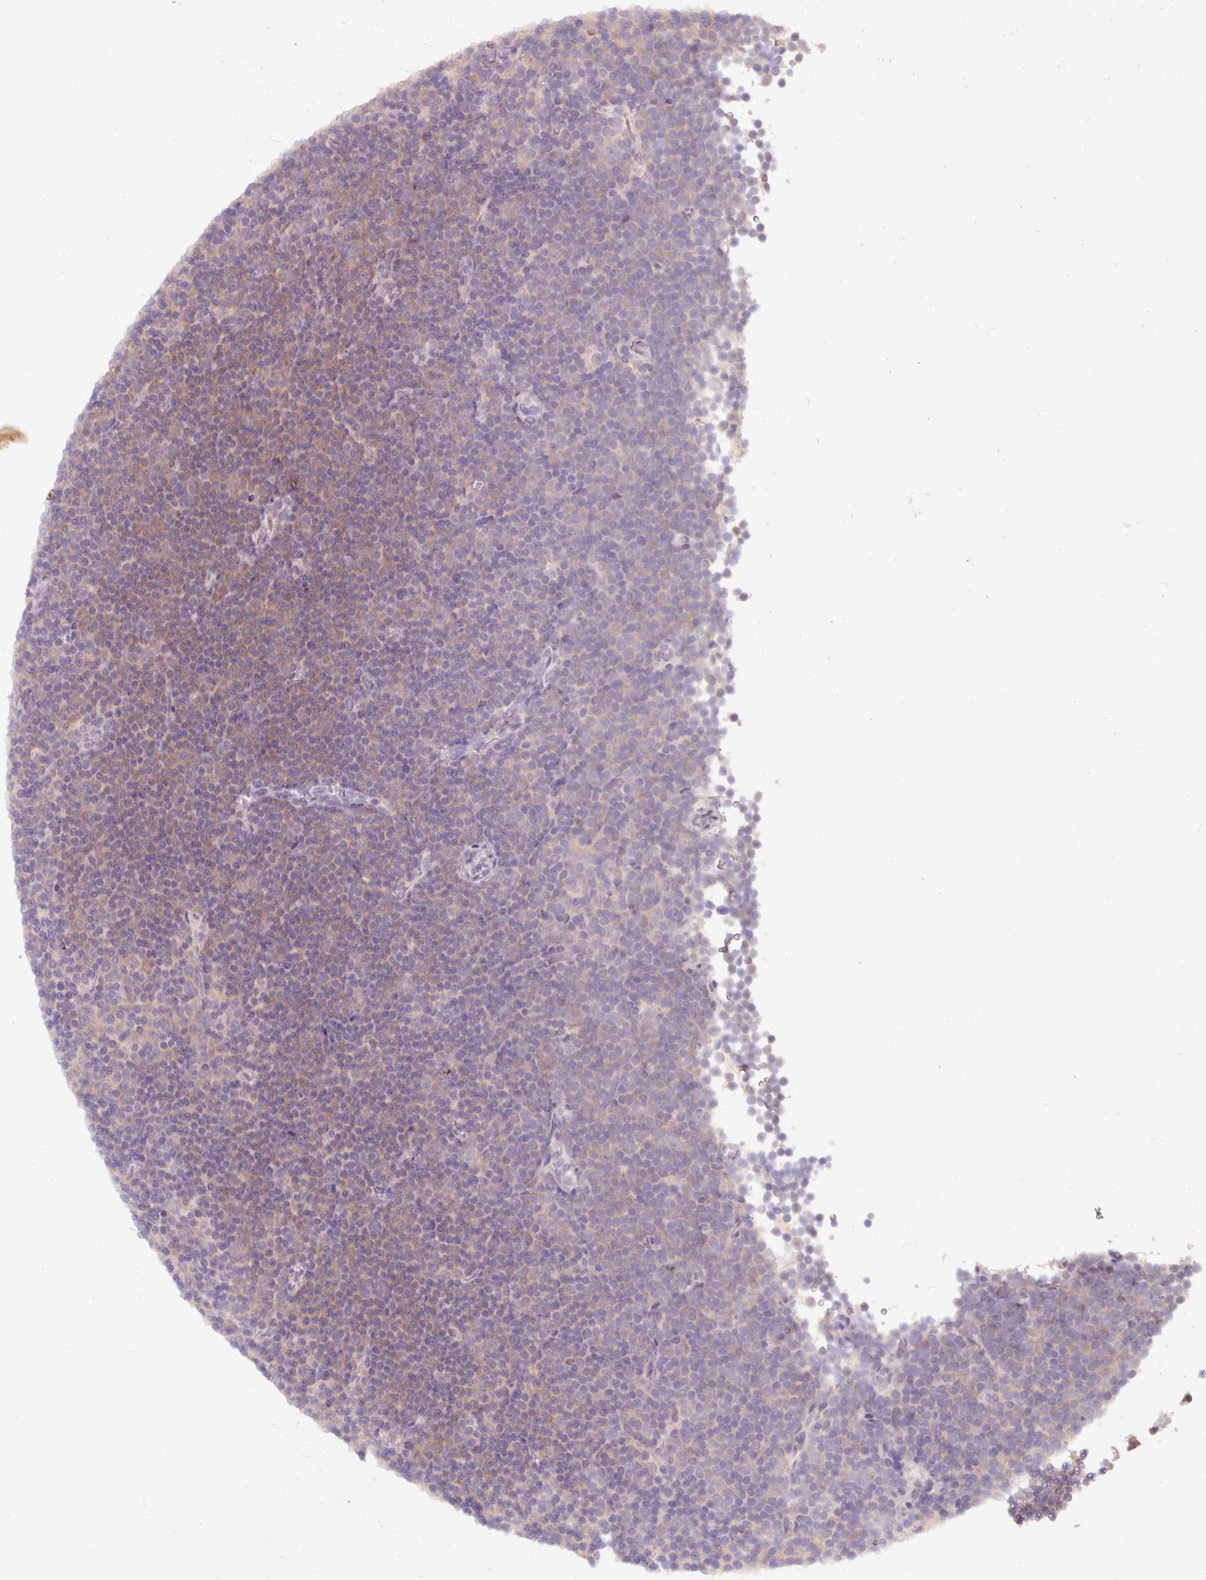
{"staining": {"intensity": "weak", "quantity": "<25%", "location": "cytoplasmic/membranous"}, "tissue": "lymphoma", "cell_type": "Tumor cells", "image_type": "cancer", "snomed": [{"axis": "morphology", "description": "Malignant lymphoma, non-Hodgkin's type, Low grade"}, {"axis": "topography", "description": "Lymph node"}], "caption": "Protein analysis of malignant lymphoma, non-Hodgkin's type (low-grade) exhibits no significant staining in tumor cells.", "gene": "PNMA6A", "patient": {"sex": "female", "age": 67}}